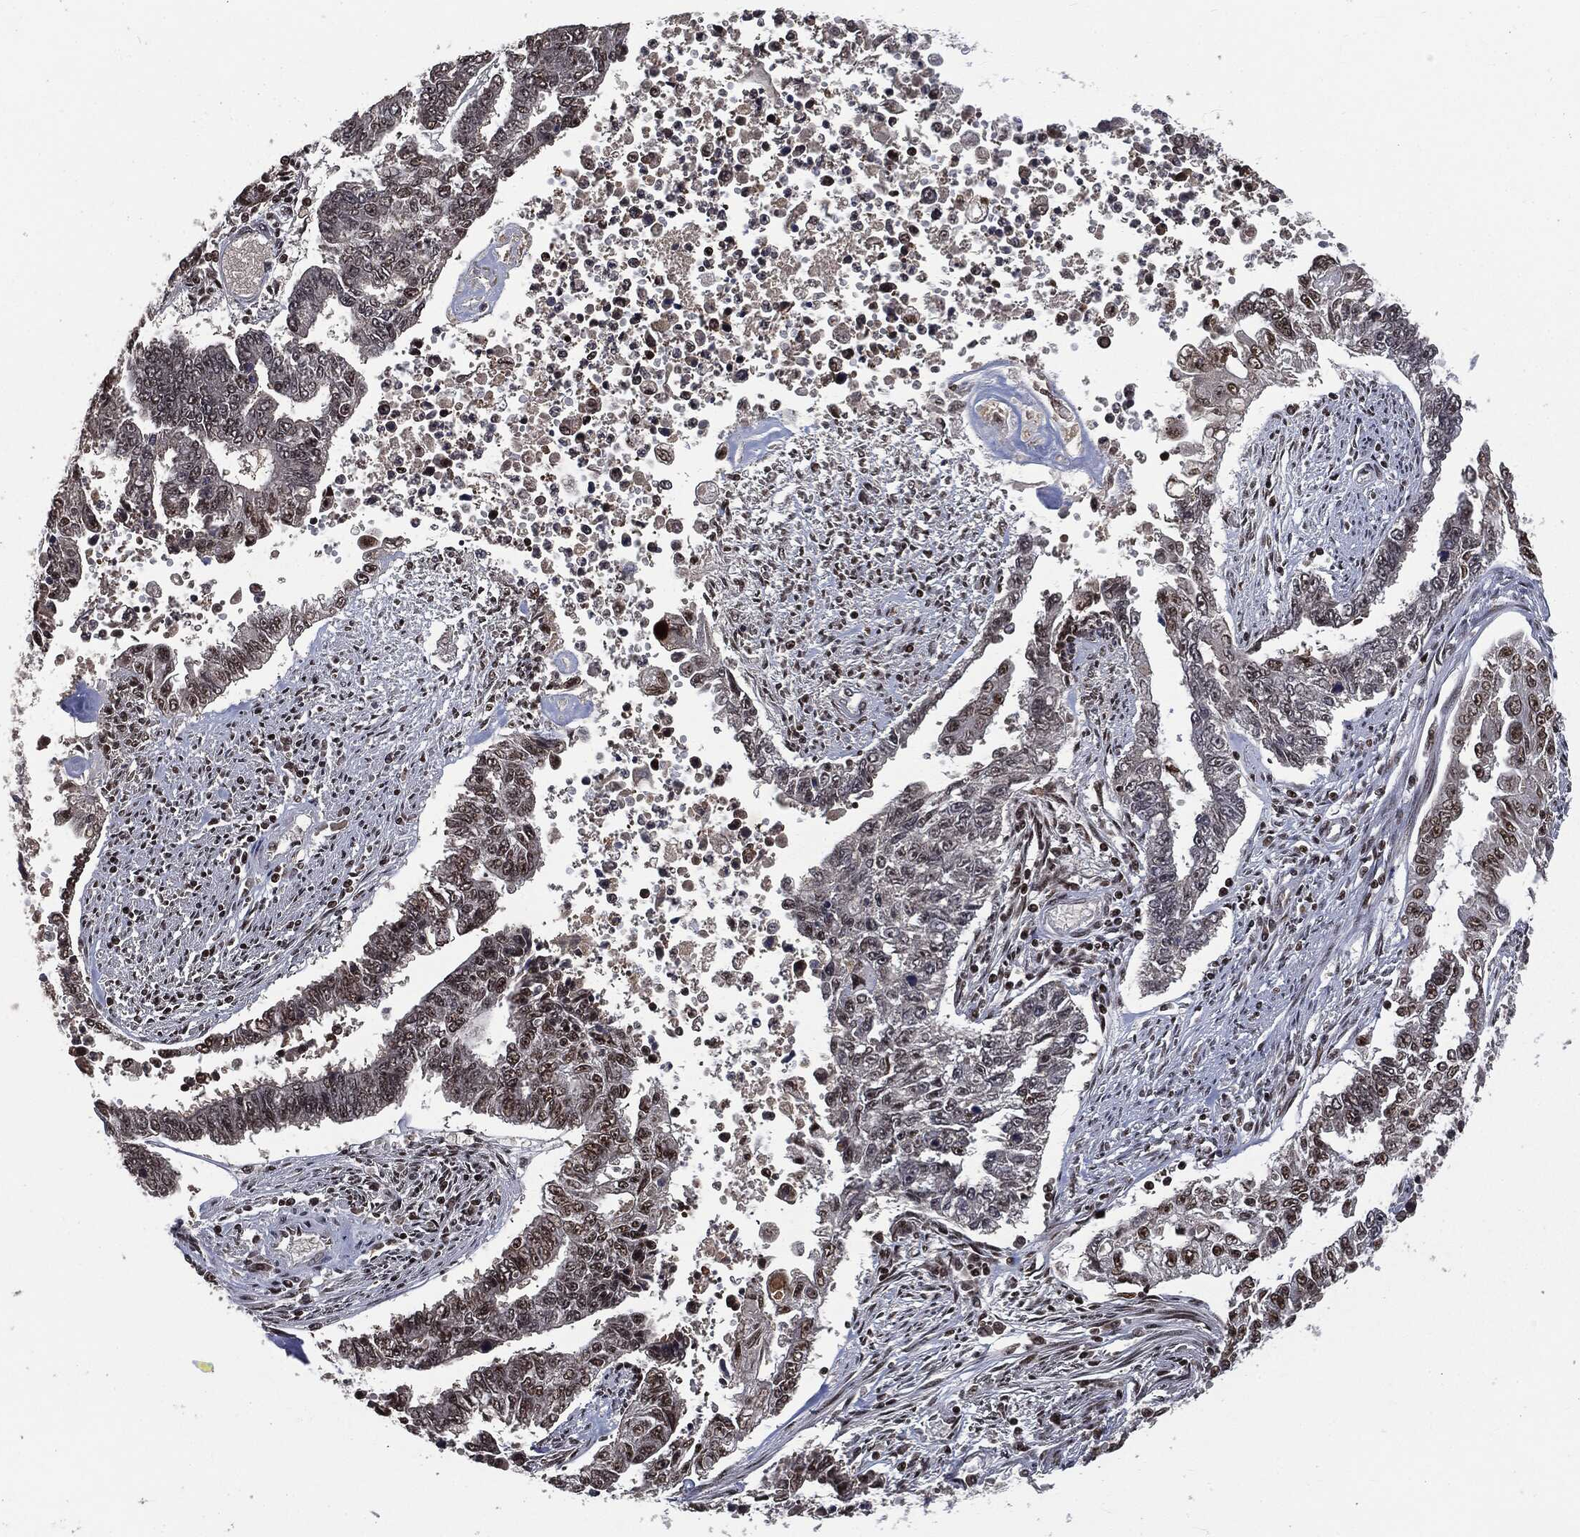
{"staining": {"intensity": "moderate", "quantity": "<25%", "location": "nuclear"}, "tissue": "endometrial cancer", "cell_type": "Tumor cells", "image_type": "cancer", "snomed": [{"axis": "morphology", "description": "Adenocarcinoma, NOS"}, {"axis": "topography", "description": "Uterus"}], "caption": "Moderate nuclear expression is seen in about <25% of tumor cells in endometrial adenocarcinoma.", "gene": "DPH2", "patient": {"sex": "female", "age": 59}}